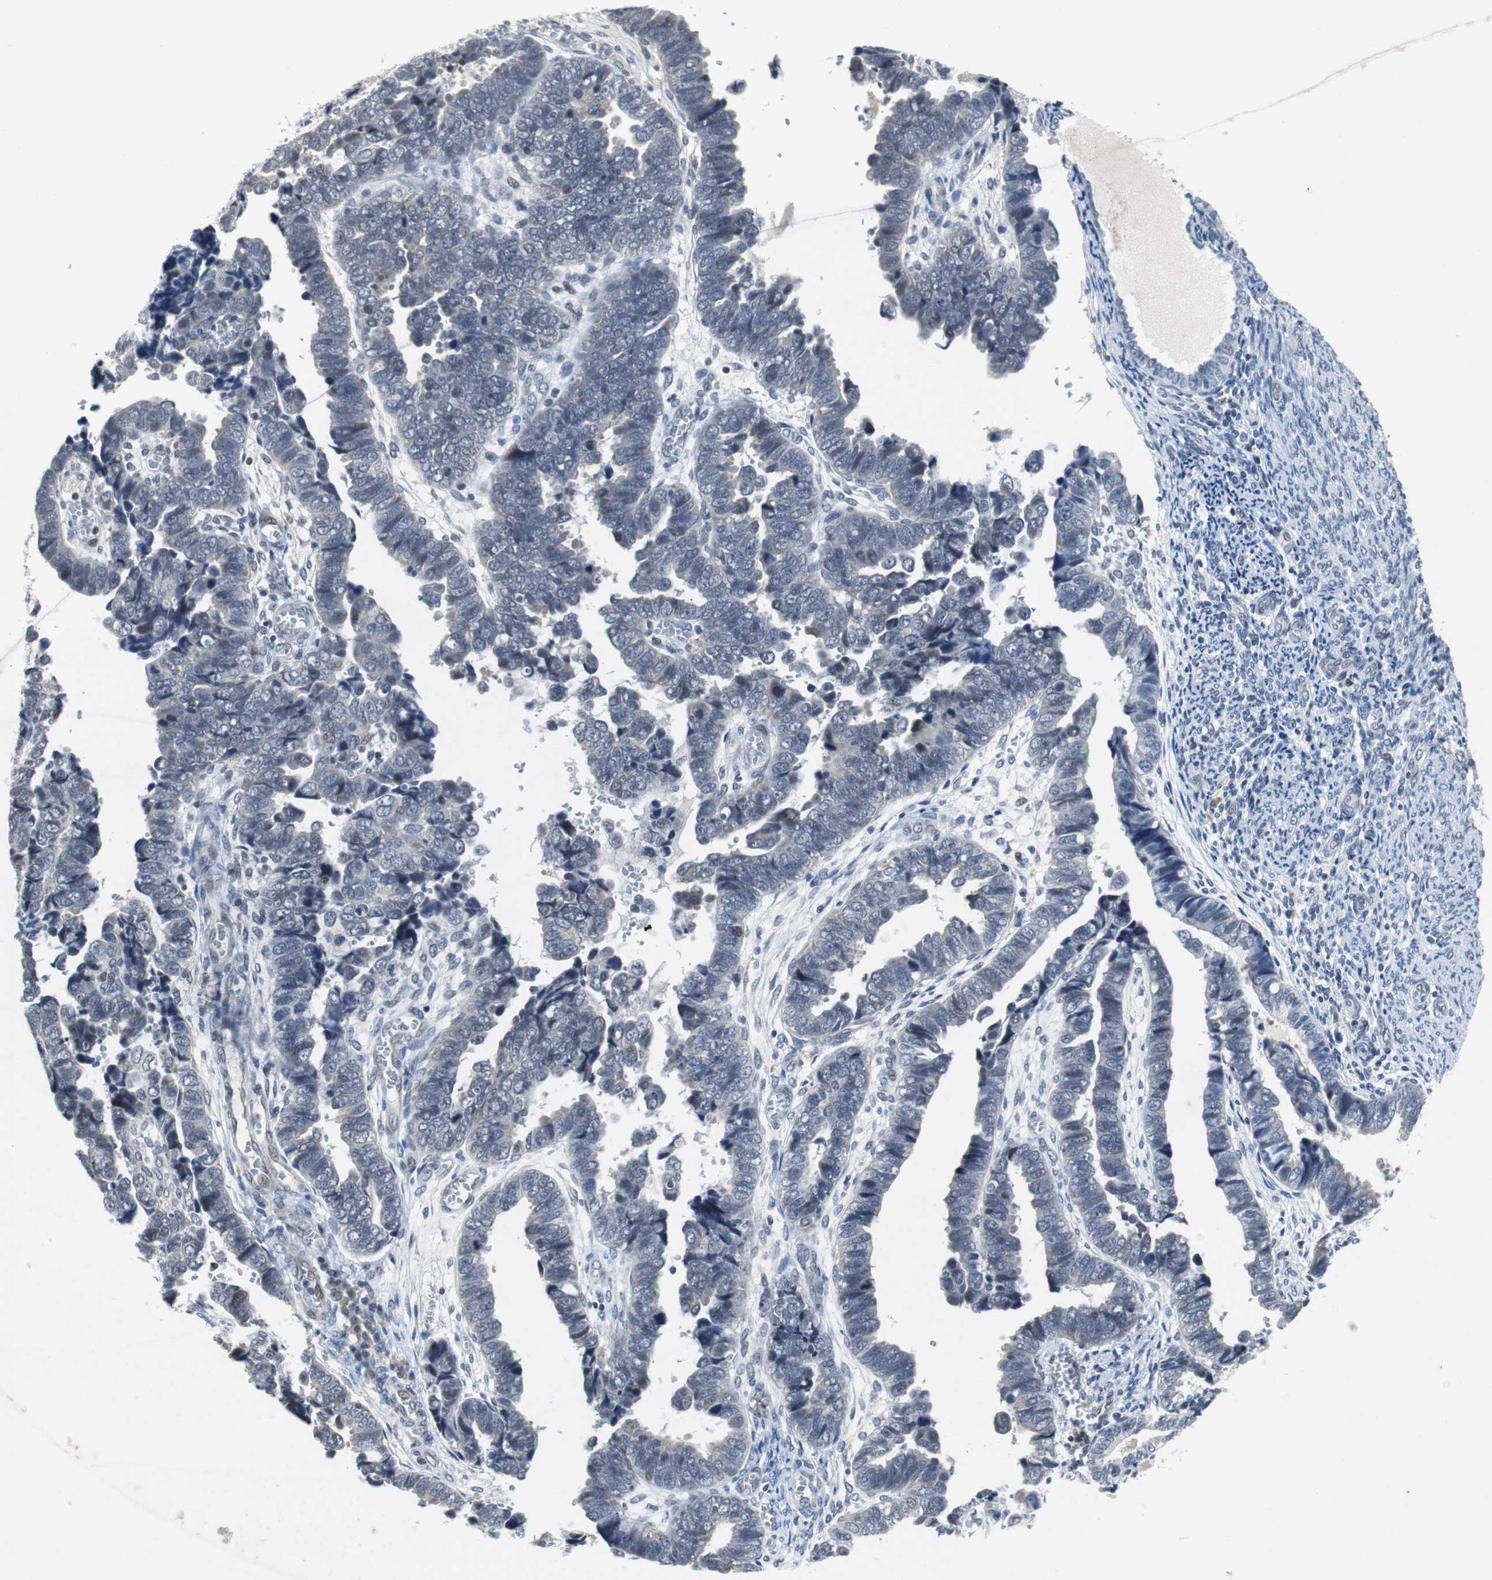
{"staining": {"intensity": "negative", "quantity": "none", "location": "none"}, "tissue": "endometrial cancer", "cell_type": "Tumor cells", "image_type": "cancer", "snomed": [{"axis": "morphology", "description": "Adenocarcinoma, NOS"}, {"axis": "topography", "description": "Endometrium"}], "caption": "IHC image of human endometrial adenocarcinoma stained for a protein (brown), which exhibits no staining in tumor cells.", "gene": "TP63", "patient": {"sex": "female", "age": 75}}